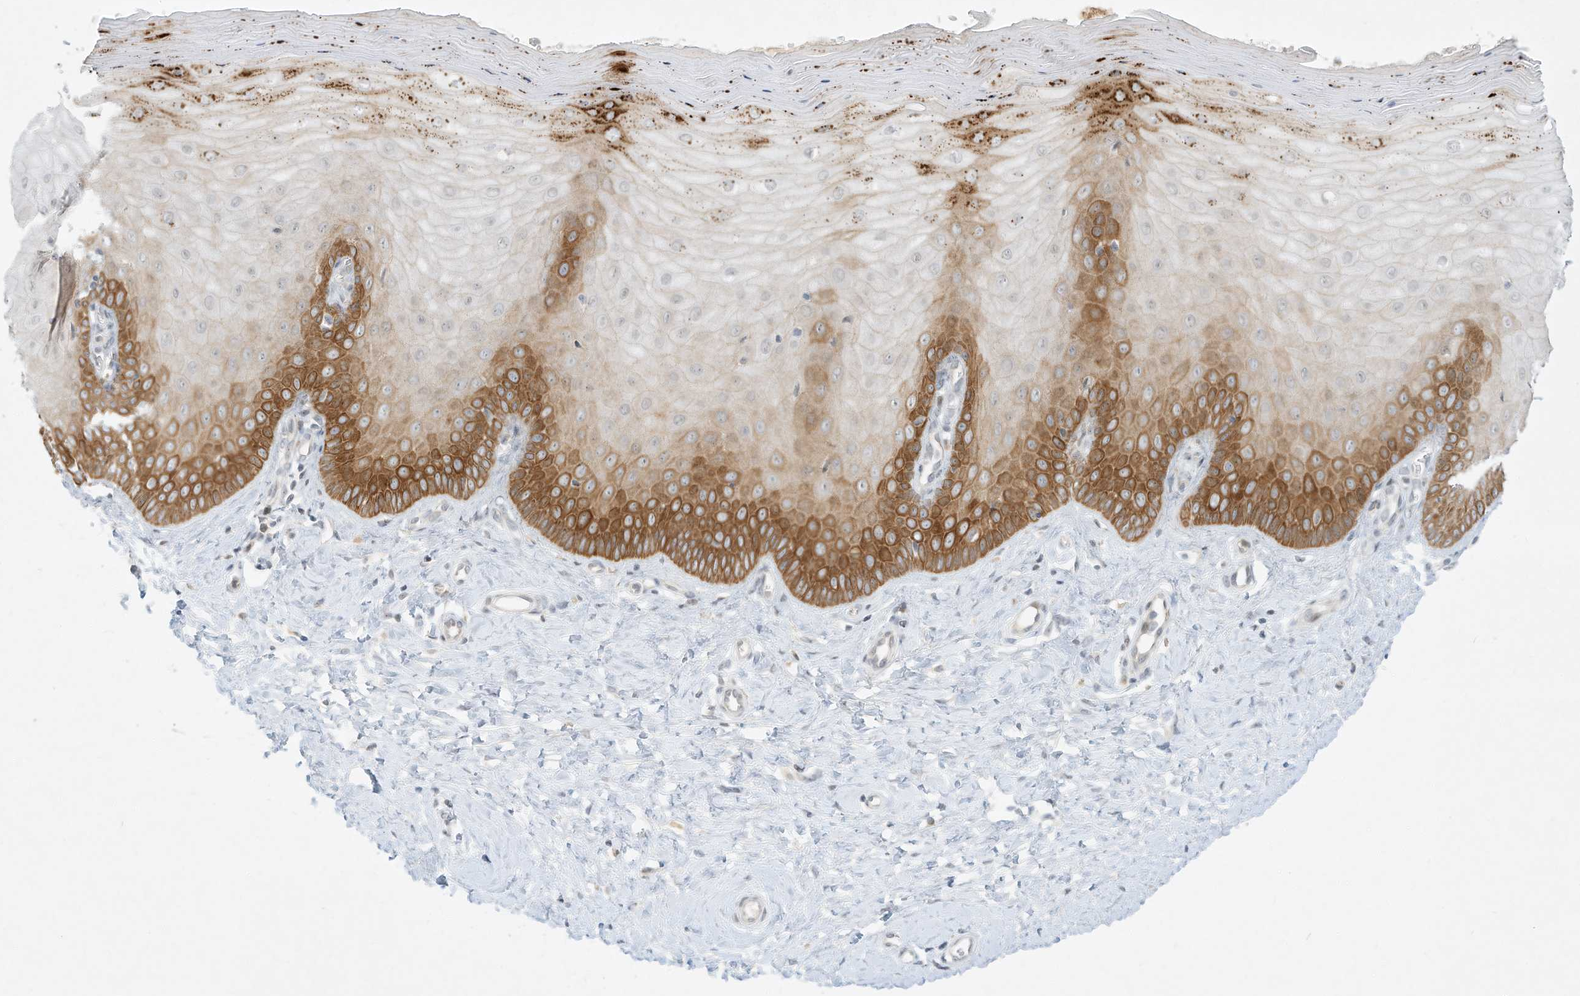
{"staining": {"intensity": "weak", "quantity": "<25%", "location": "cytoplasmic/membranous"}, "tissue": "cervix", "cell_type": "Glandular cells", "image_type": "normal", "snomed": [{"axis": "morphology", "description": "Normal tissue, NOS"}, {"axis": "topography", "description": "Cervix"}], "caption": "The histopathology image demonstrates no significant expression in glandular cells of cervix.", "gene": "PAK6", "patient": {"sex": "female", "age": 55}}